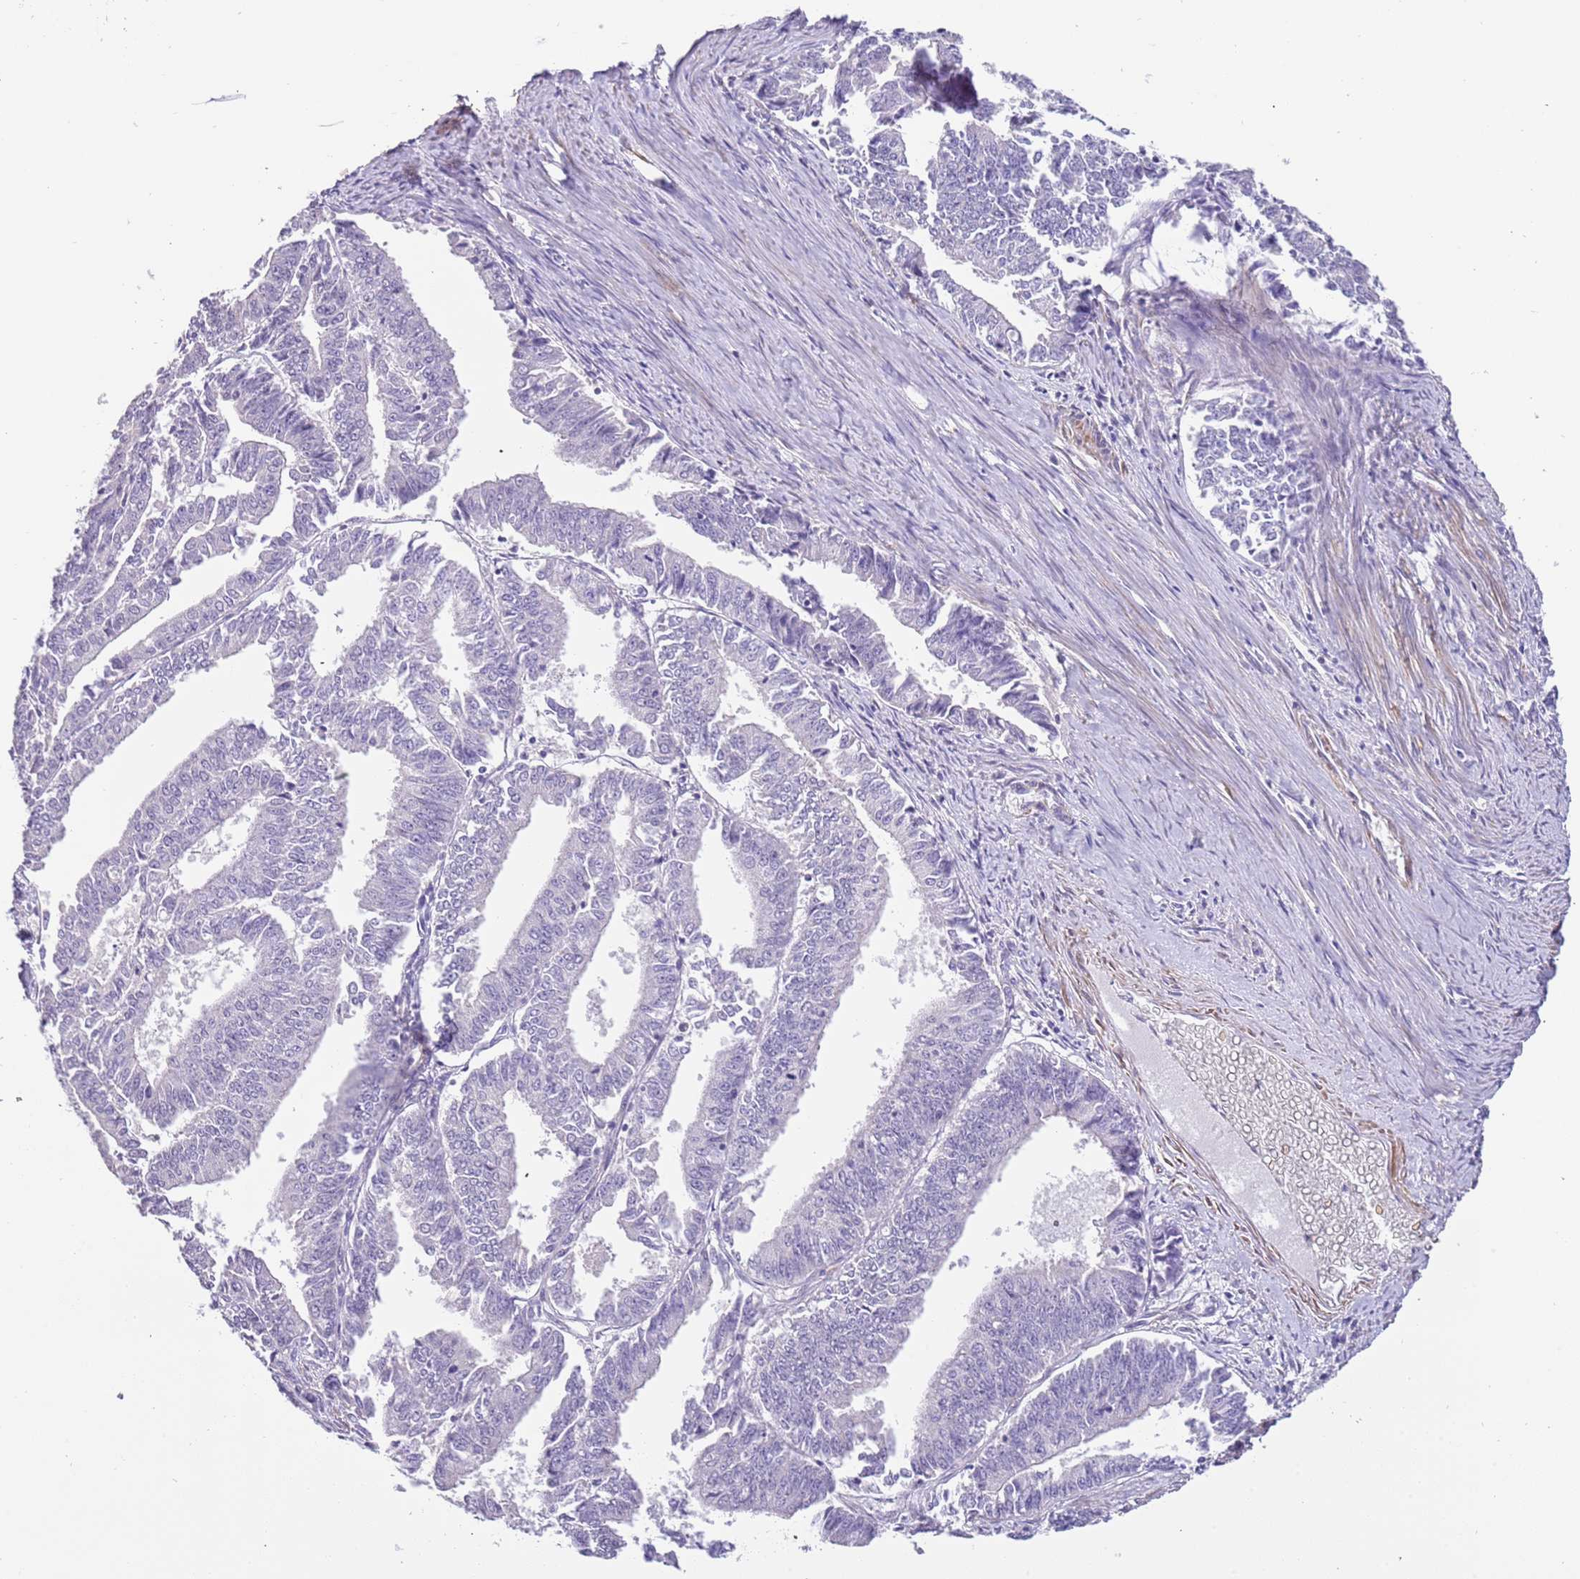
{"staining": {"intensity": "negative", "quantity": "none", "location": "none"}, "tissue": "endometrial cancer", "cell_type": "Tumor cells", "image_type": "cancer", "snomed": [{"axis": "morphology", "description": "Adenocarcinoma, NOS"}, {"axis": "topography", "description": "Endometrium"}], "caption": "High power microscopy micrograph of an immunohistochemistry (IHC) histopathology image of endometrial cancer, revealing no significant staining in tumor cells. (Stains: DAB immunohistochemistry (IHC) with hematoxylin counter stain, Microscopy: brightfield microscopy at high magnification).", "gene": "PCGF2", "patient": {"sex": "female", "age": 73}}